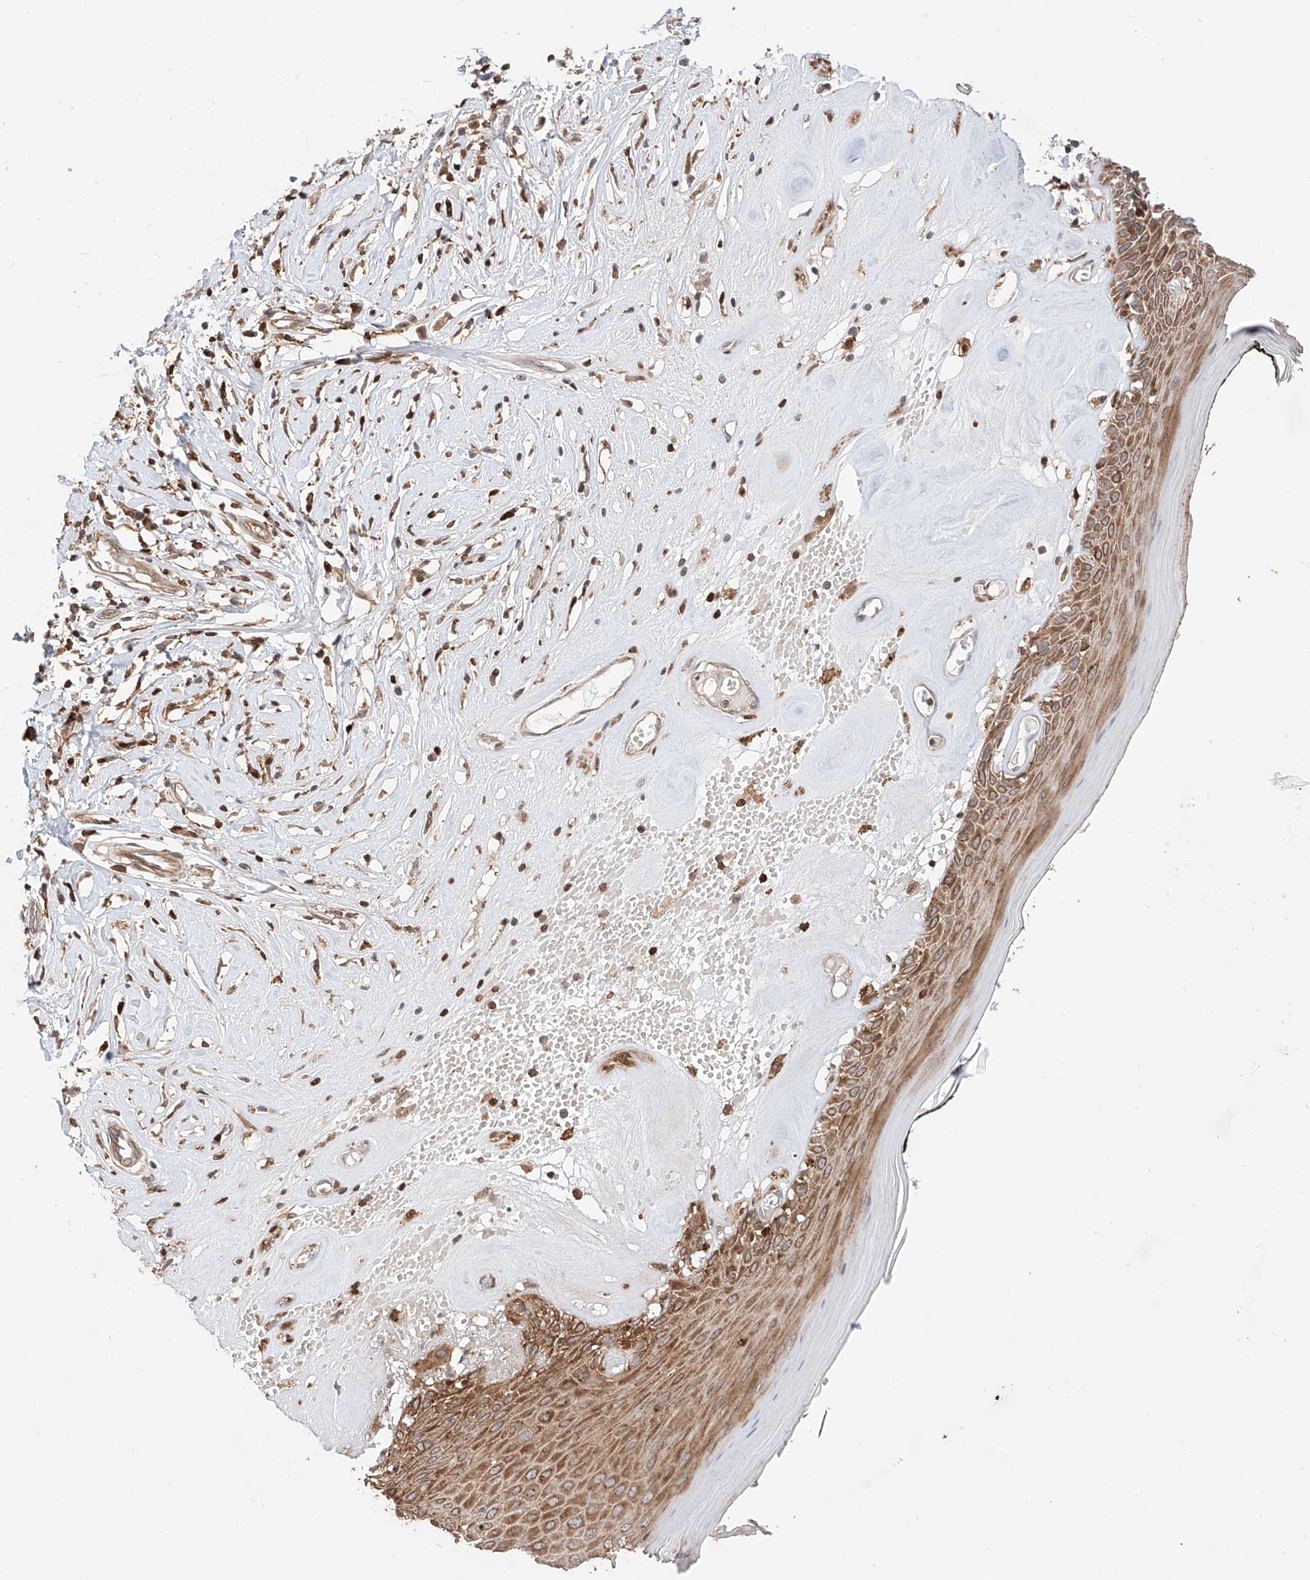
{"staining": {"intensity": "strong", "quantity": ">75%", "location": "cytoplasmic/membranous"}, "tissue": "skin", "cell_type": "Epidermal cells", "image_type": "normal", "snomed": [{"axis": "morphology", "description": "Normal tissue, NOS"}, {"axis": "topography", "description": "Anal"}], "caption": "Immunohistochemical staining of unremarkable human skin exhibits high levels of strong cytoplasmic/membranous expression in approximately >75% of epidermal cells. (DAB (3,3'-diaminobenzidine) = brown stain, brightfield microscopy at high magnification).", "gene": "IGSF22", "patient": {"sex": "male", "age": 69}}